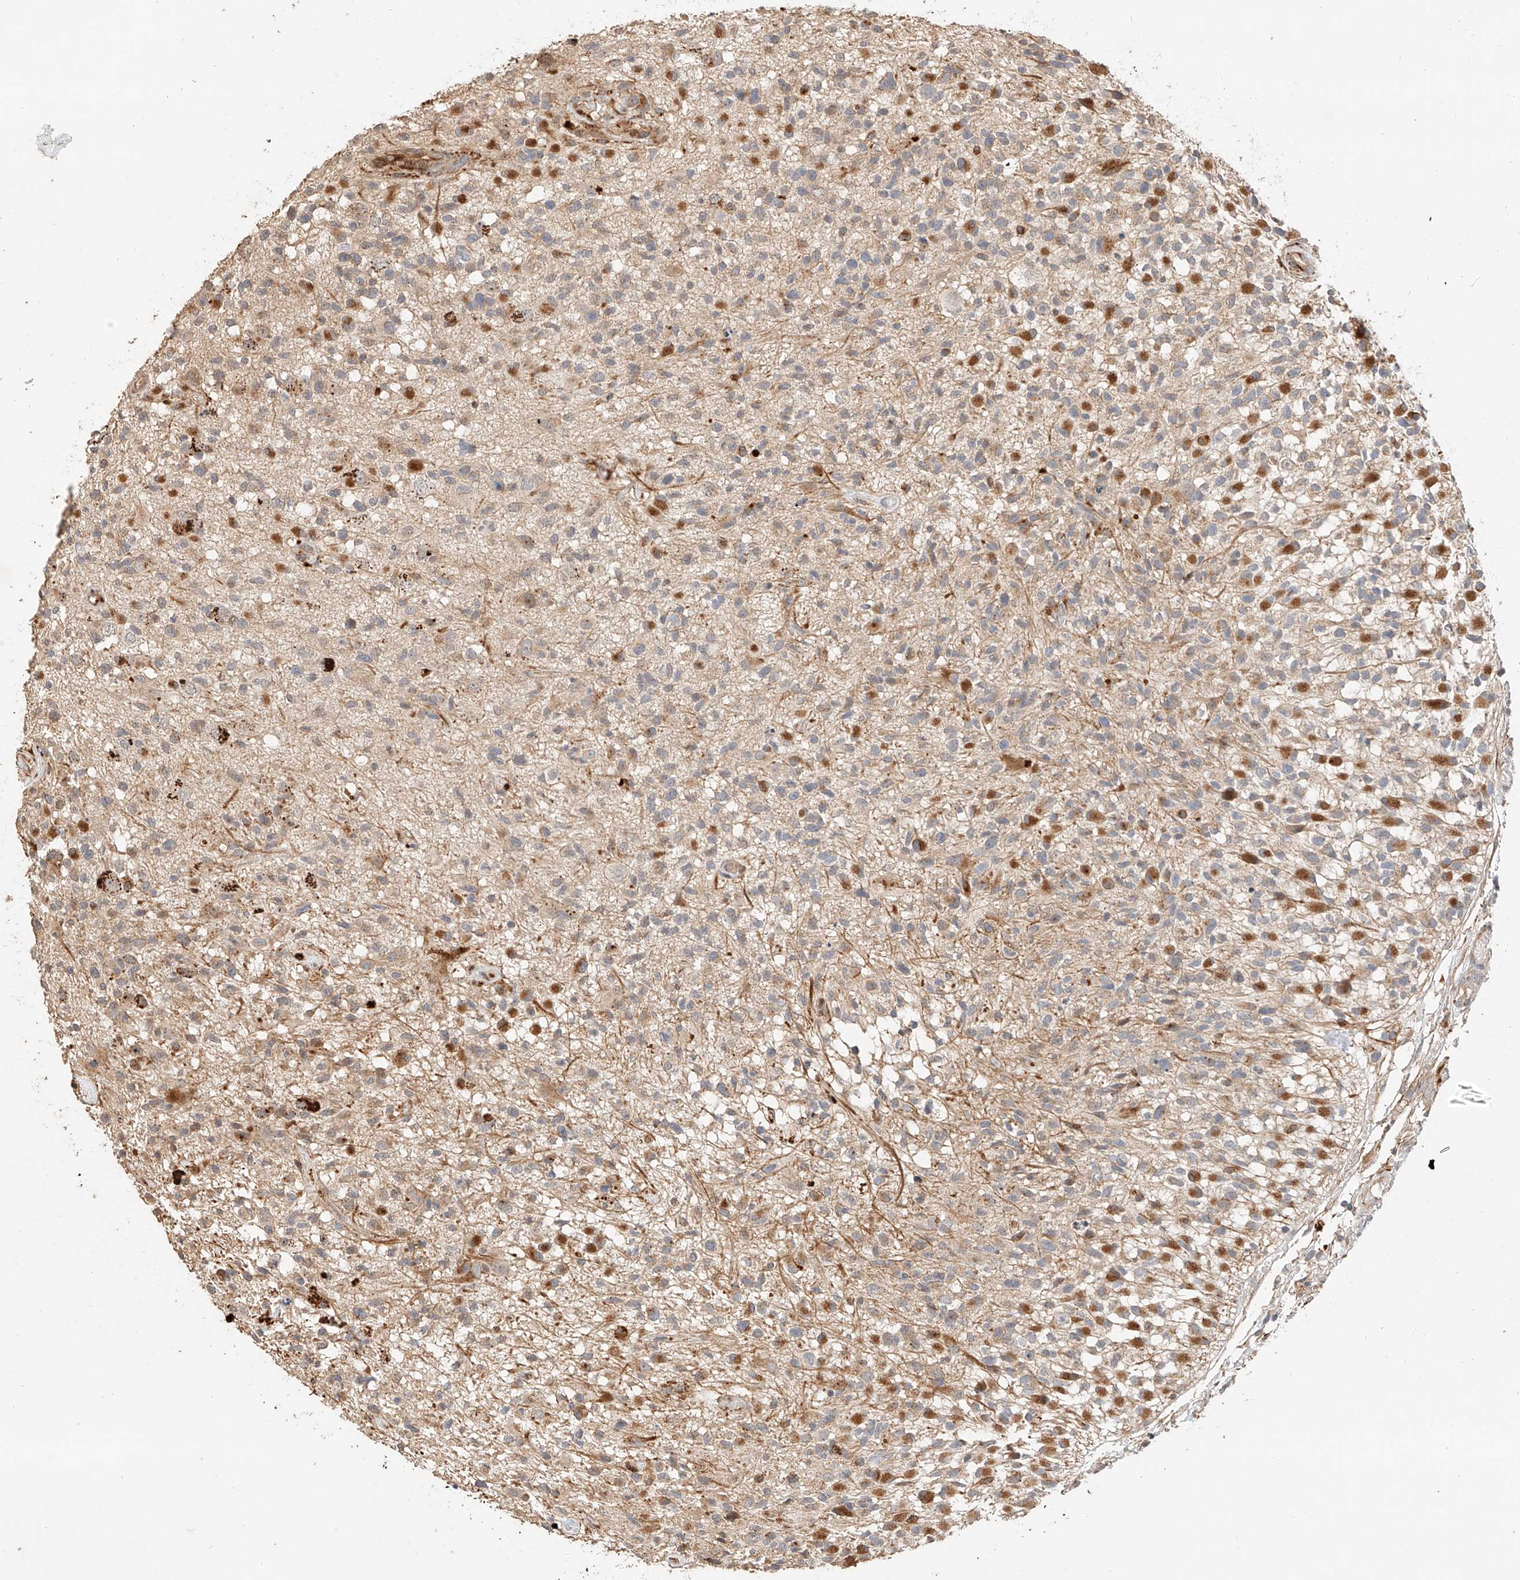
{"staining": {"intensity": "moderate", "quantity": "<25%", "location": "cytoplasmic/membranous"}, "tissue": "glioma", "cell_type": "Tumor cells", "image_type": "cancer", "snomed": [{"axis": "morphology", "description": "Glioma, malignant, High grade"}, {"axis": "morphology", "description": "Glioblastoma, NOS"}, {"axis": "topography", "description": "Brain"}], "caption": "Glioma was stained to show a protein in brown. There is low levels of moderate cytoplasmic/membranous positivity in about <25% of tumor cells. (Brightfield microscopy of DAB IHC at high magnification).", "gene": "SUSD6", "patient": {"sex": "male", "age": 60}}